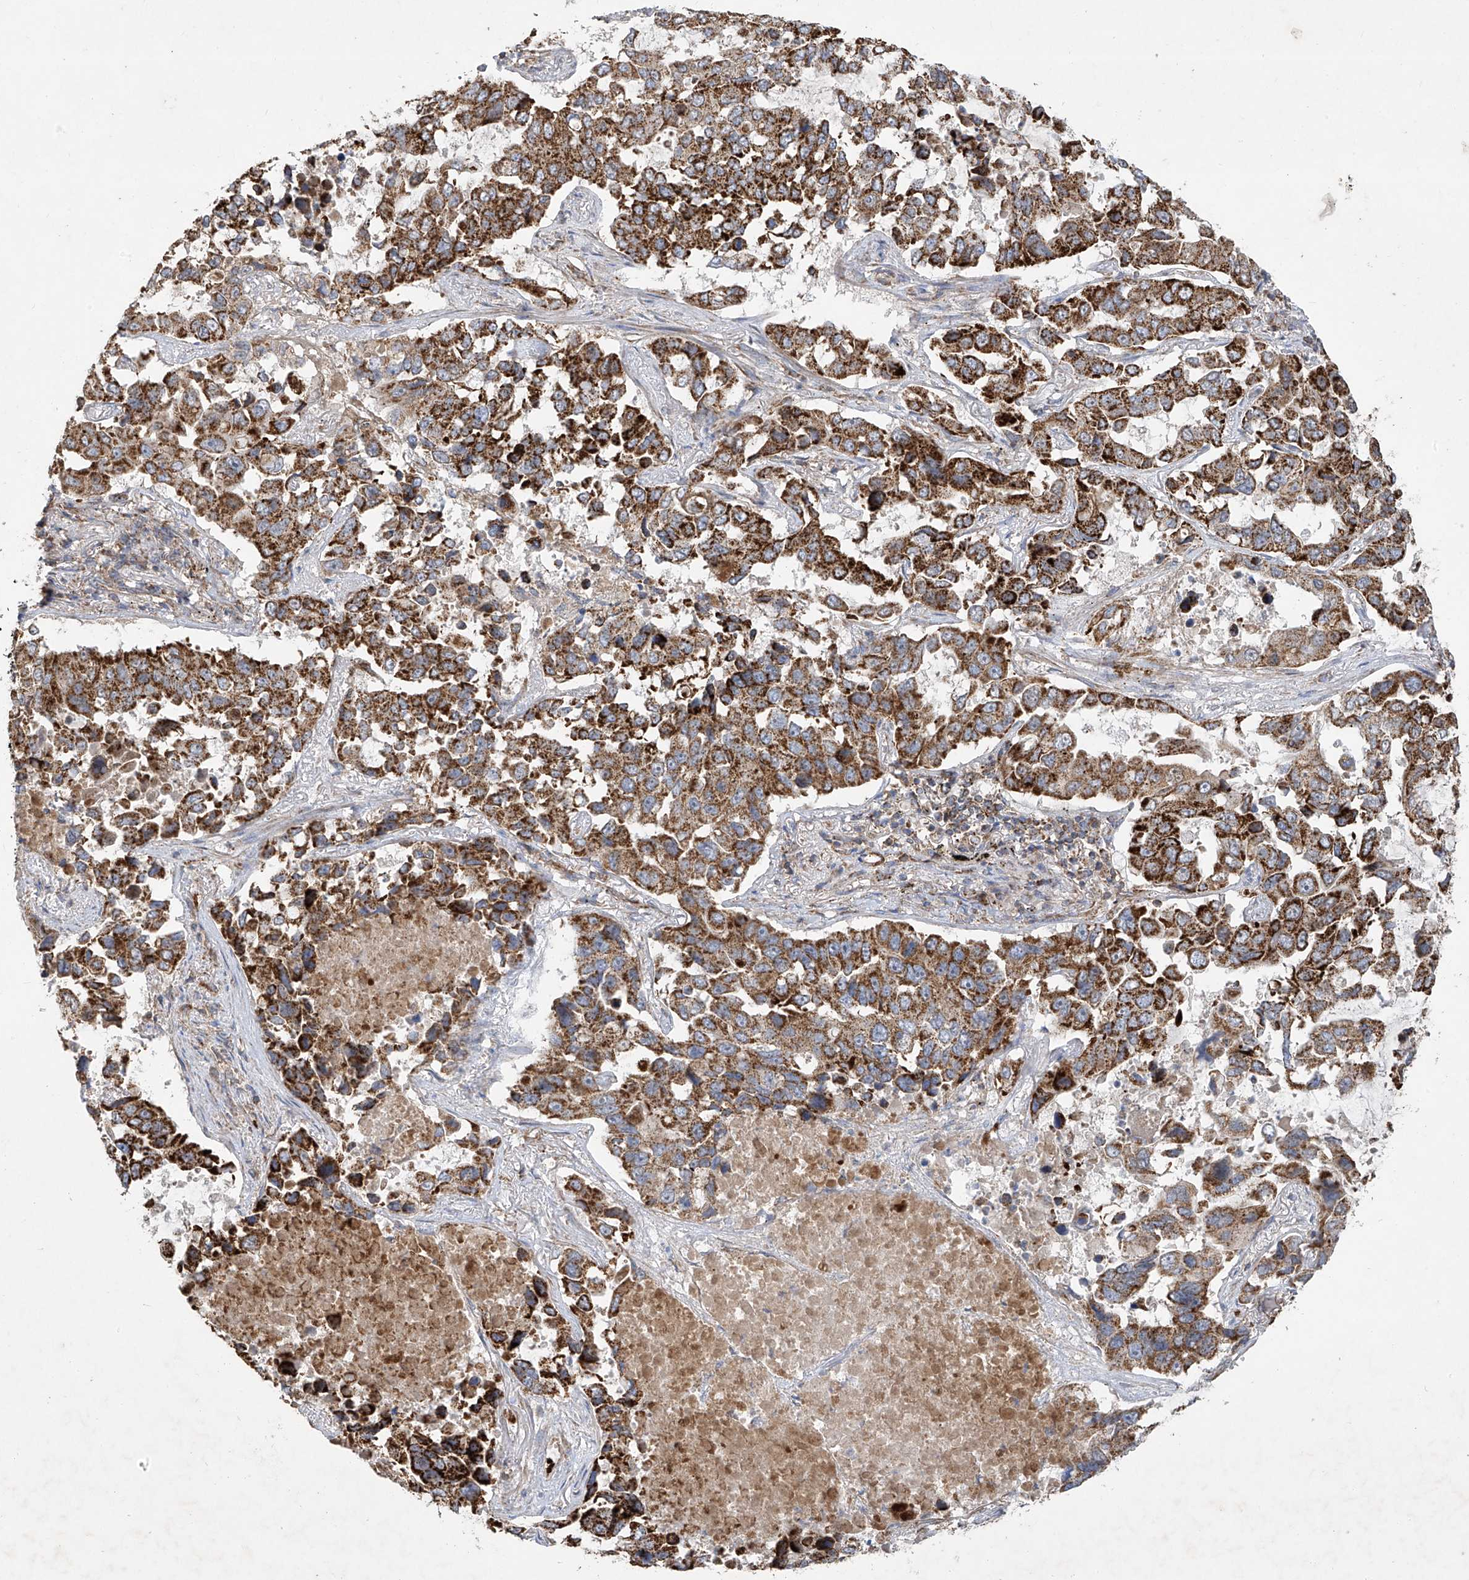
{"staining": {"intensity": "moderate", "quantity": ">75%", "location": "cytoplasmic/membranous"}, "tissue": "lung cancer", "cell_type": "Tumor cells", "image_type": "cancer", "snomed": [{"axis": "morphology", "description": "Adenocarcinoma, NOS"}, {"axis": "topography", "description": "Lung"}], "caption": "Moderate cytoplasmic/membranous positivity is present in about >75% of tumor cells in adenocarcinoma (lung).", "gene": "UQCC1", "patient": {"sex": "male", "age": 64}}